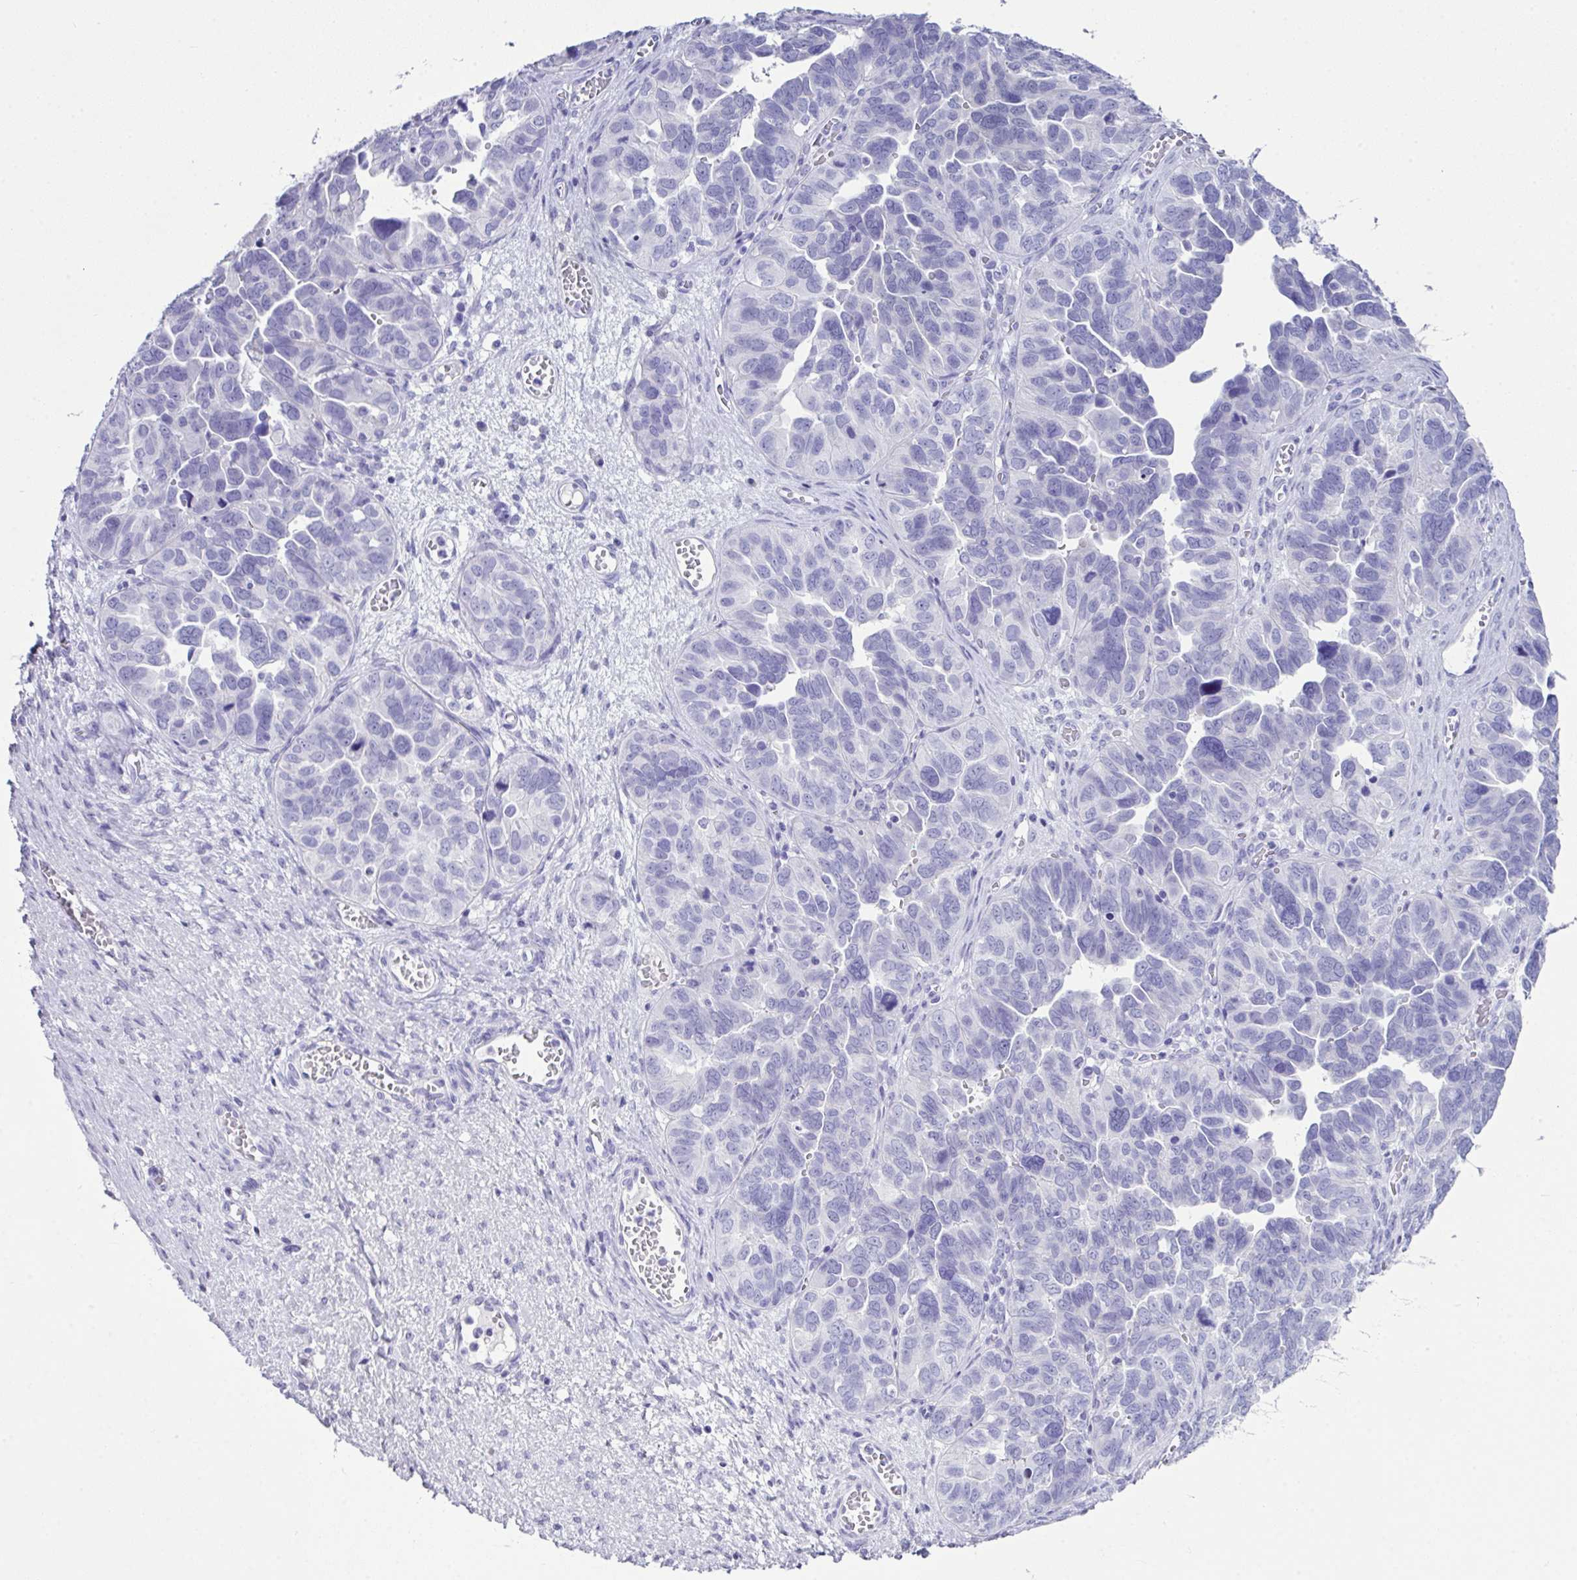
{"staining": {"intensity": "negative", "quantity": "none", "location": "none"}, "tissue": "ovarian cancer", "cell_type": "Tumor cells", "image_type": "cancer", "snomed": [{"axis": "morphology", "description": "Cystadenocarcinoma, serous, NOS"}, {"axis": "topography", "description": "Ovary"}], "caption": "An immunohistochemistry (IHC) micrograph of ovarian cancer (serous cystadenocarcinoma) is shown. There is no staining in tumor cells of ovarian cancer (serous cystadenocarcinoma).", "gene": "LGALS4", "patient": {"sex": "female", "age": 64}}